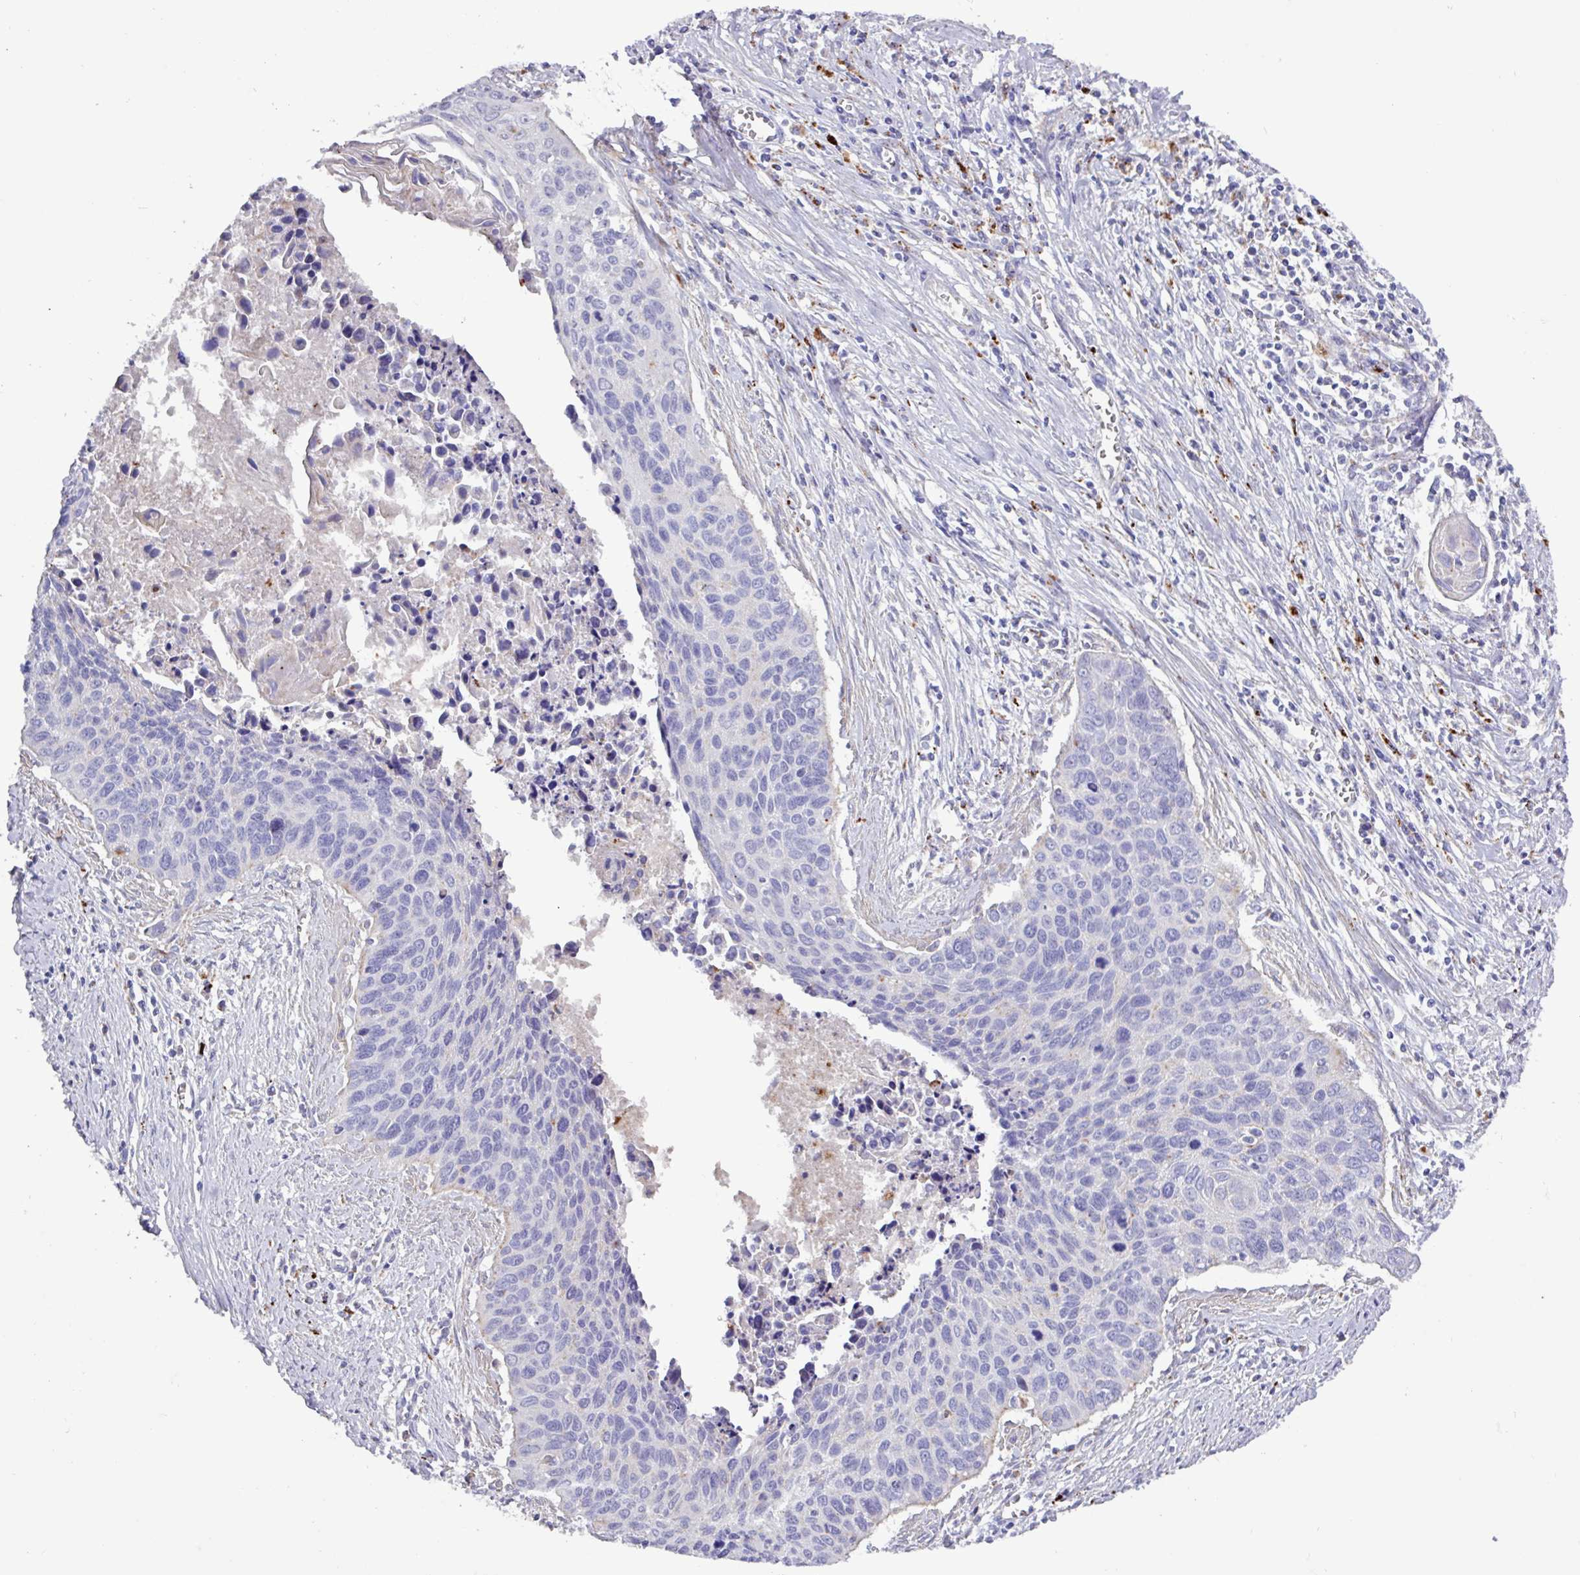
{"staining": {"intensity": "negative", "quantity": "none", "location": "none"}, "tissue": "cervical cancer", "cell_type": "Tumor cells", "image_type": "cancer", "snomed": [{"axis": "morphology", "description": "Squamous cell carcinoma, NOS"}, {"axis": "topography", "description": "Cervix"}], "caption": "The image reveals no staining of tumor cells in cervical squamous cell carcinoma.", "gene": "AMIGO2", "patient": {"sex": "female", "age": 55}}